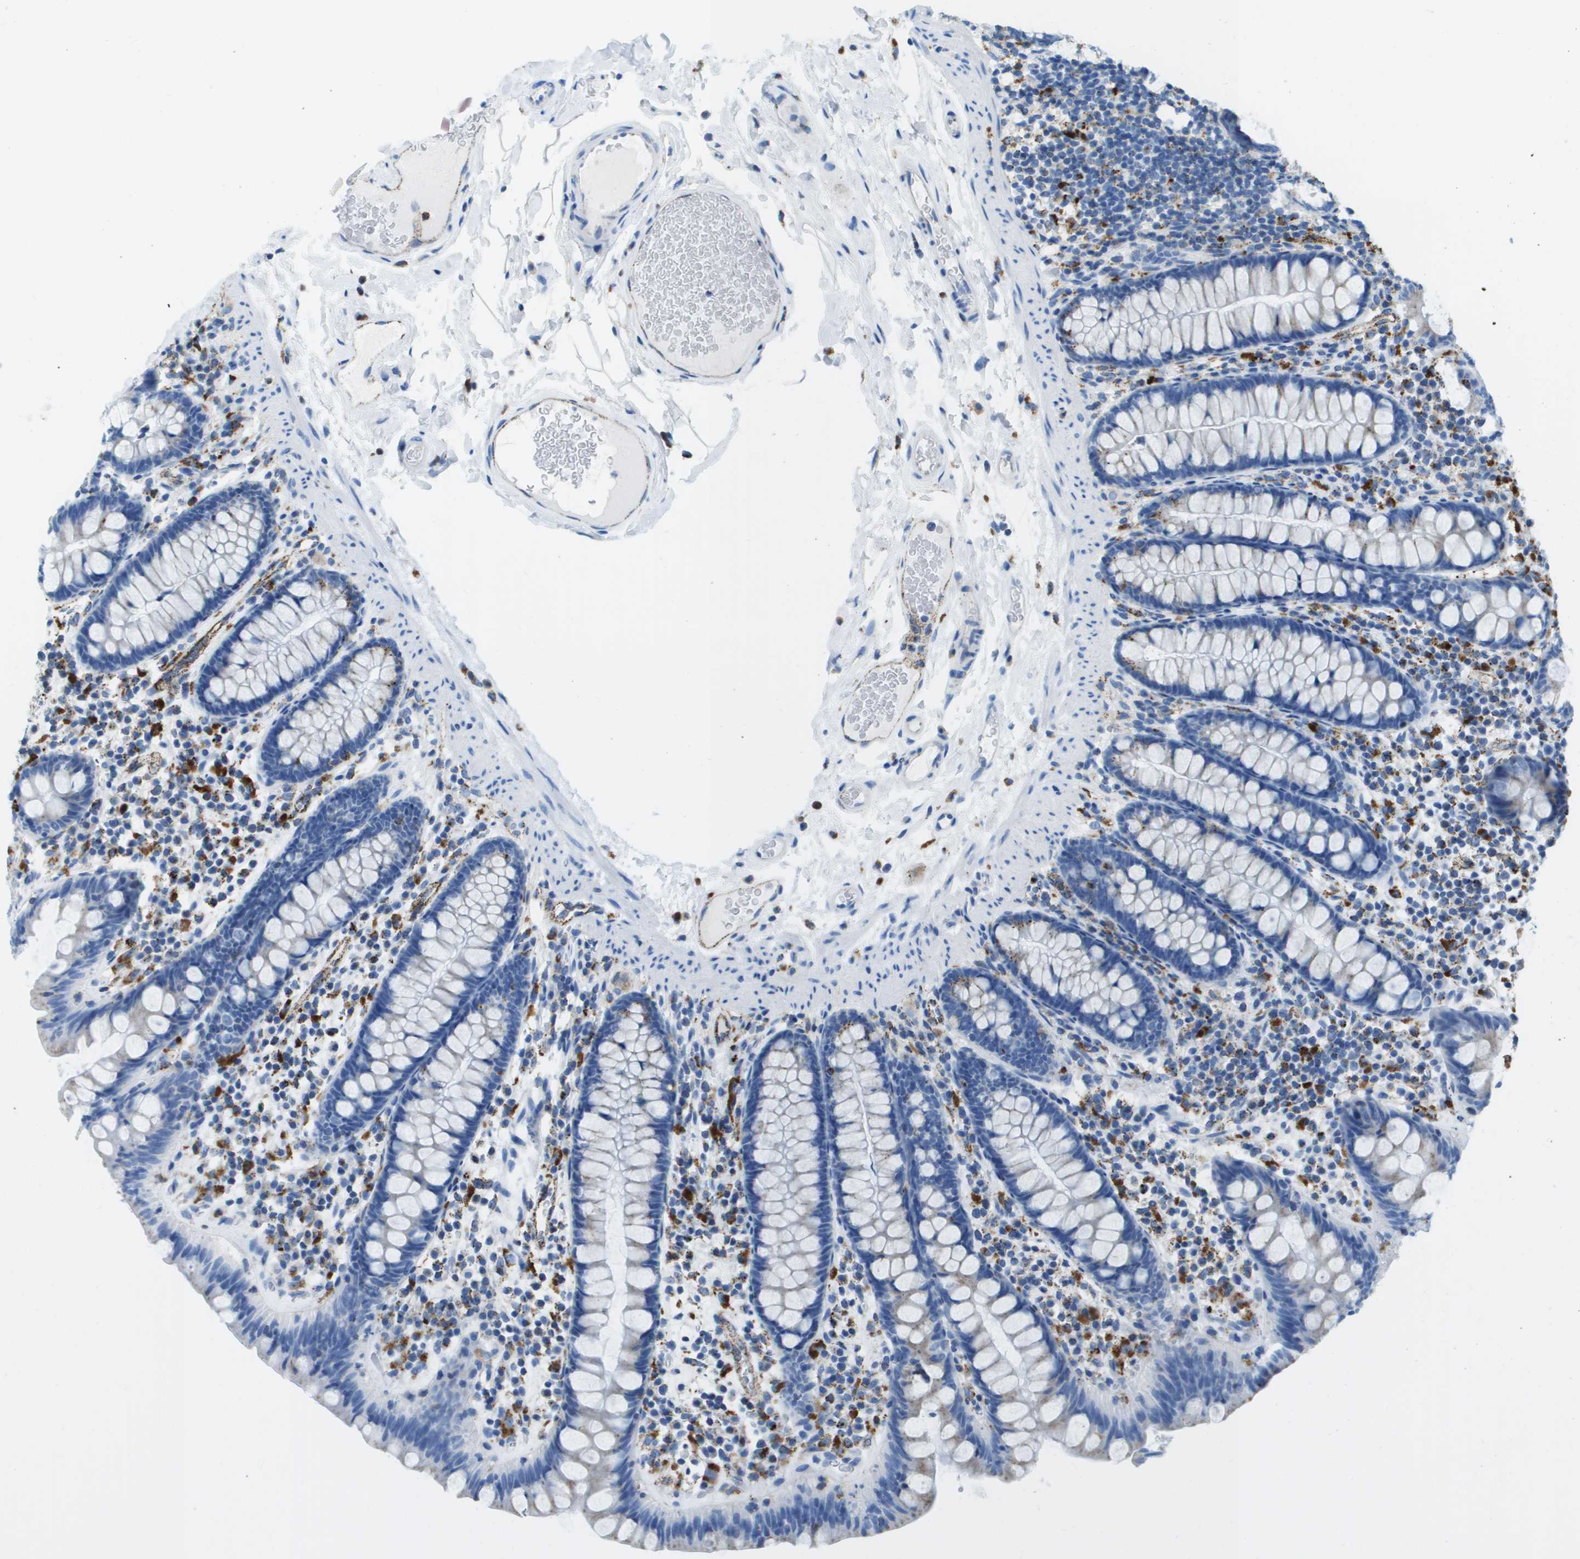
{"staining": {"intensity": "moderate", "quantity": "25%-75%", "location": "cytoplasmic/membranous"}, "tissue": "colon", "cell_type": "Endothelial cells", "image_type": "normal", "snomed": [{"axis": "morphology", "description": "Normal tissue, NOS"}, {"axis": "topography", "description": "Colon"}], "caption": "The immunohistochemical stain highlights moderate cytoplasmic/membranous staining in endothelial cells of normal colon. (brown staining indicates protein expression, while blue staining denotes nuclei).", "gene": "PRCP", "patient": {"sex": "female", "age": 80}}